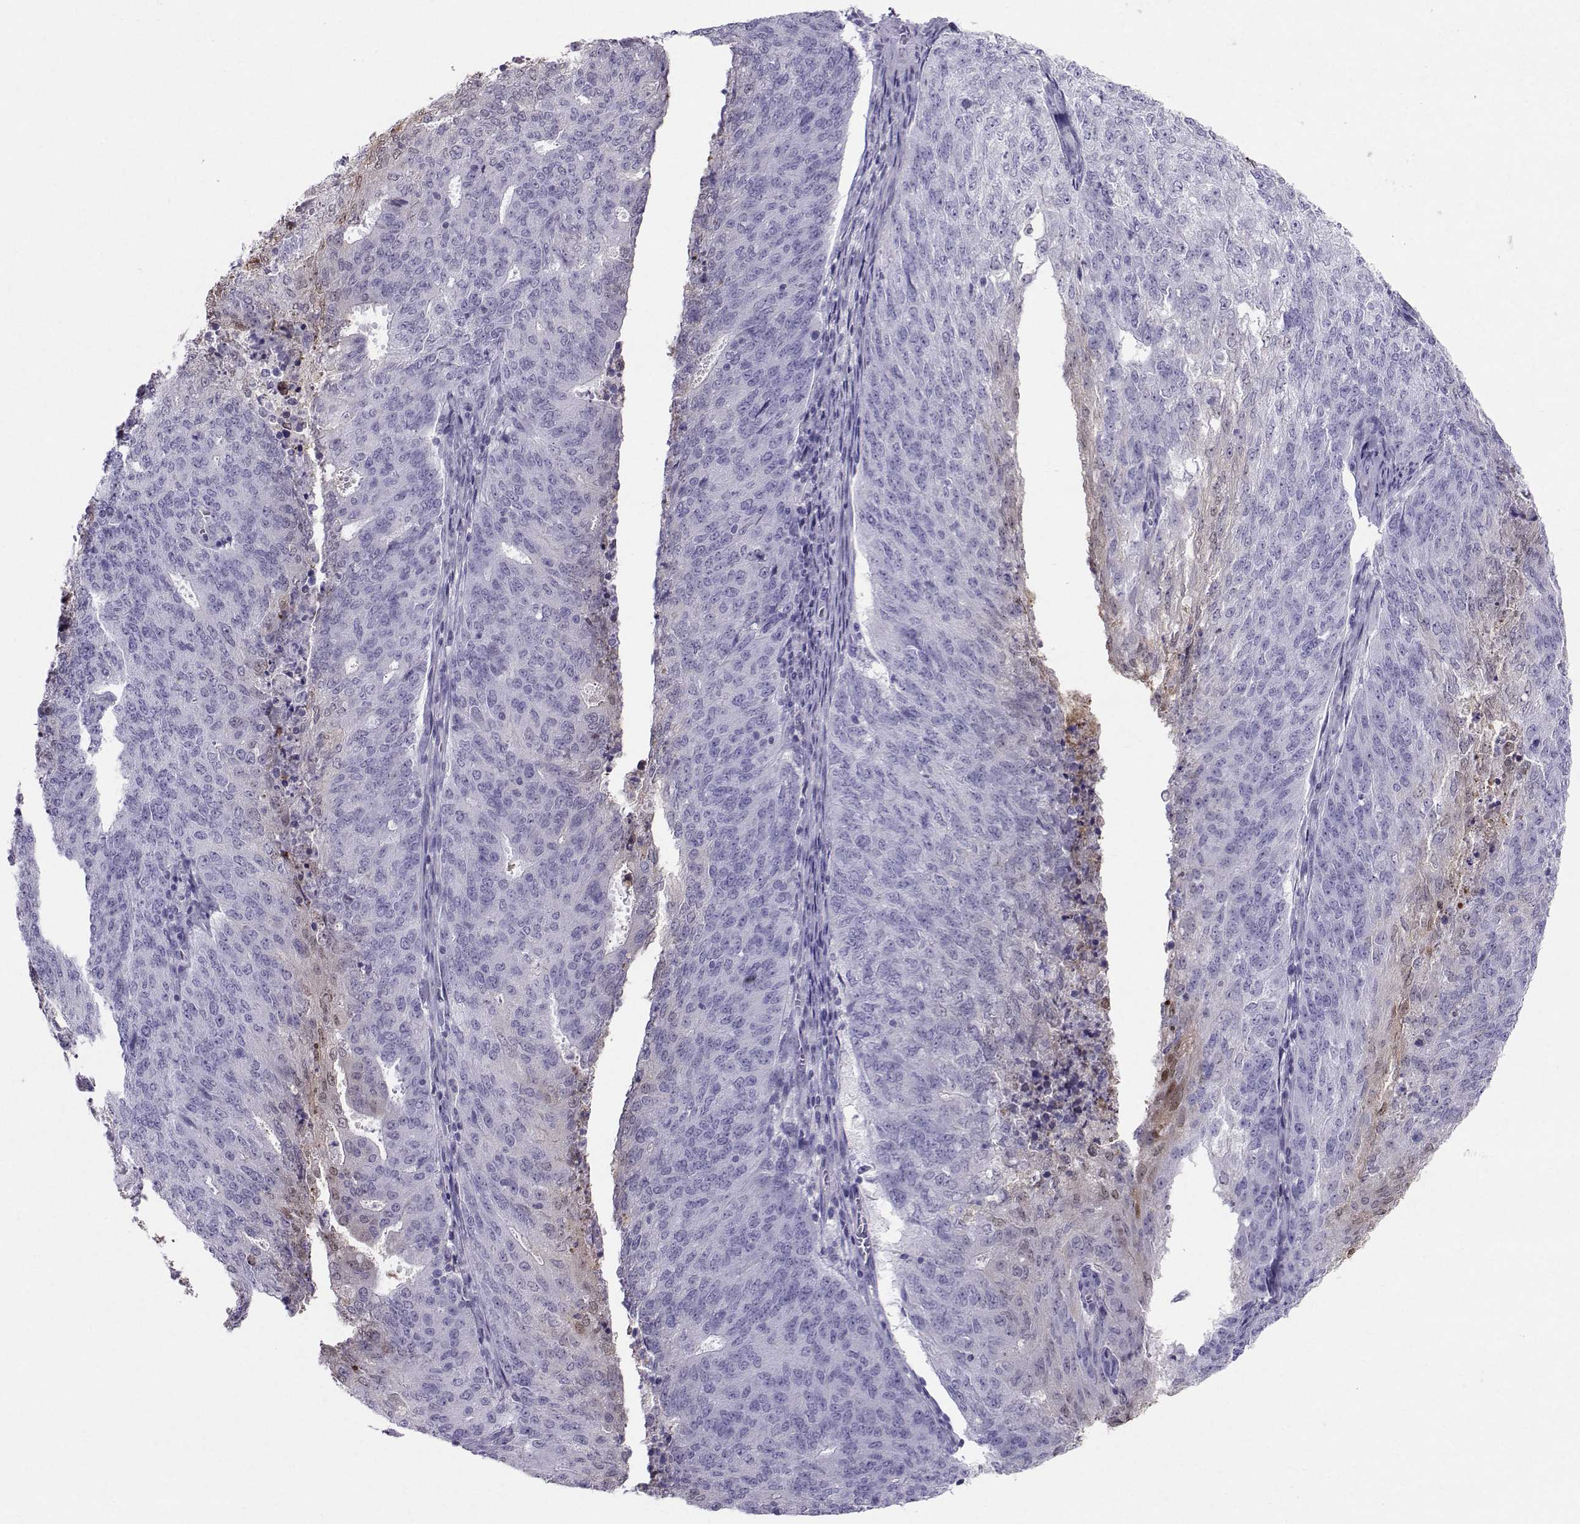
{"staining": {"intensity": "negative", "quantity": "none", "location": "none"}, "tissue": "endometrial cancer", "cell_type": "Tumor cells", "image_type": "cancer", "snomed": [{"axis": "morphology", "description": "Adenocarcinoma, NOS"}, {"axis": "topography", "description": "Endometrium"}], "caption": "The photomicrograph exhibits no staining of tumor cells in endometrial adenocarcinoma. (DAB (3,3'-diaminobenzidine) IHC, high magnification).", "gene": "PGK1", "patient": {"sex": "female", "age": 82}}